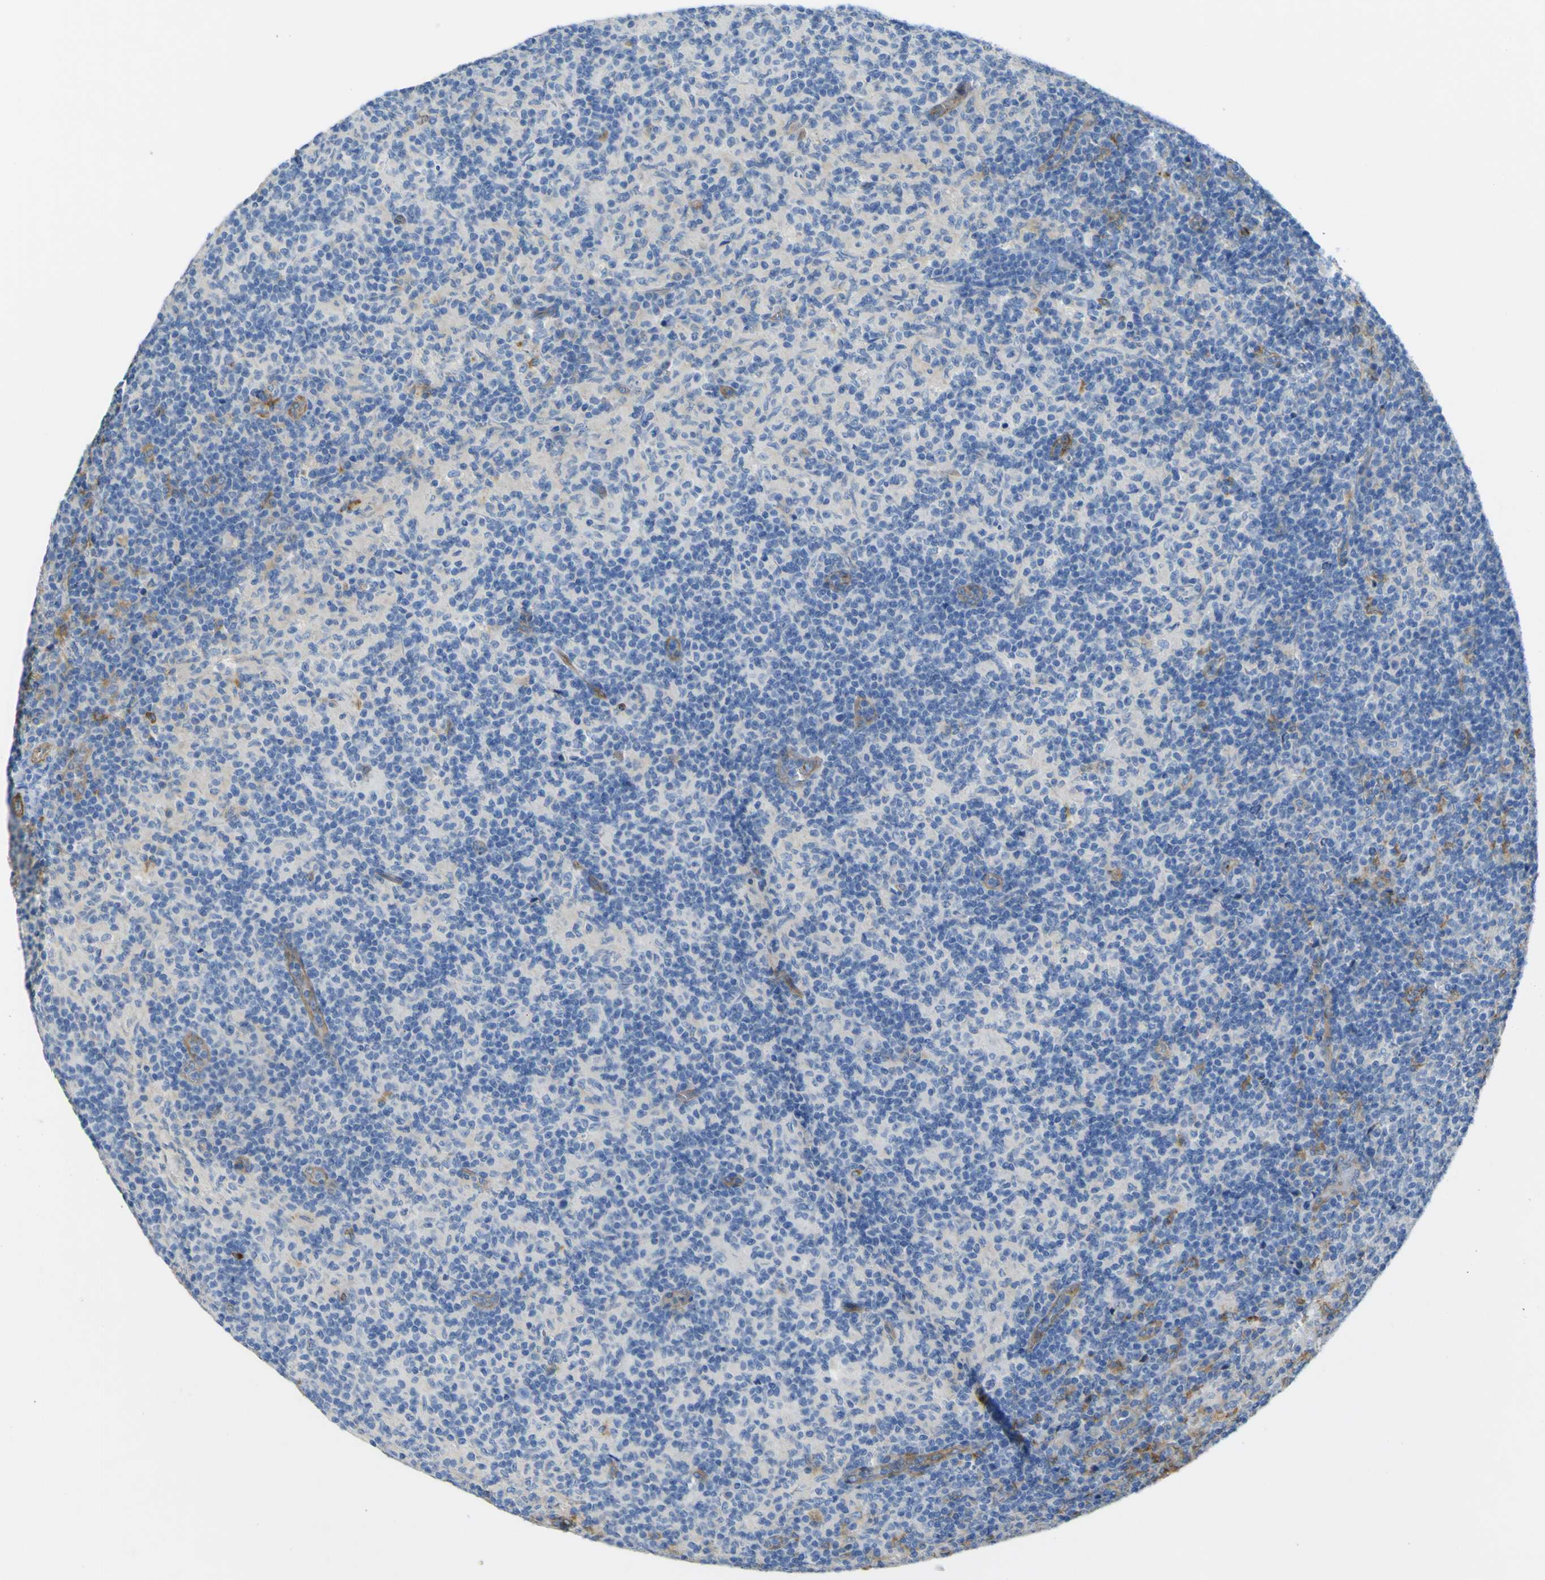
{"staining": {"intensity": "negative", "quantity": "none", "location": "none"}, "tissue": "lymph node", "cell_type": "Germinal center cells", "image_type": "normal", "snomed": [{"axis": "morphology", "description": "Normal tissue, NOS"}, {"axis": "morphology", "description": "Inflammation, NOS"}, {"axis": "topography", "description": "Lymph node"}], "caption": "IHC micrograph of unremarkable lymph node stained for a protein (brown), which reveals no staining in germinal center cells.", "gene": "CD93", "patient": {"sex": "male", "age": 55}}